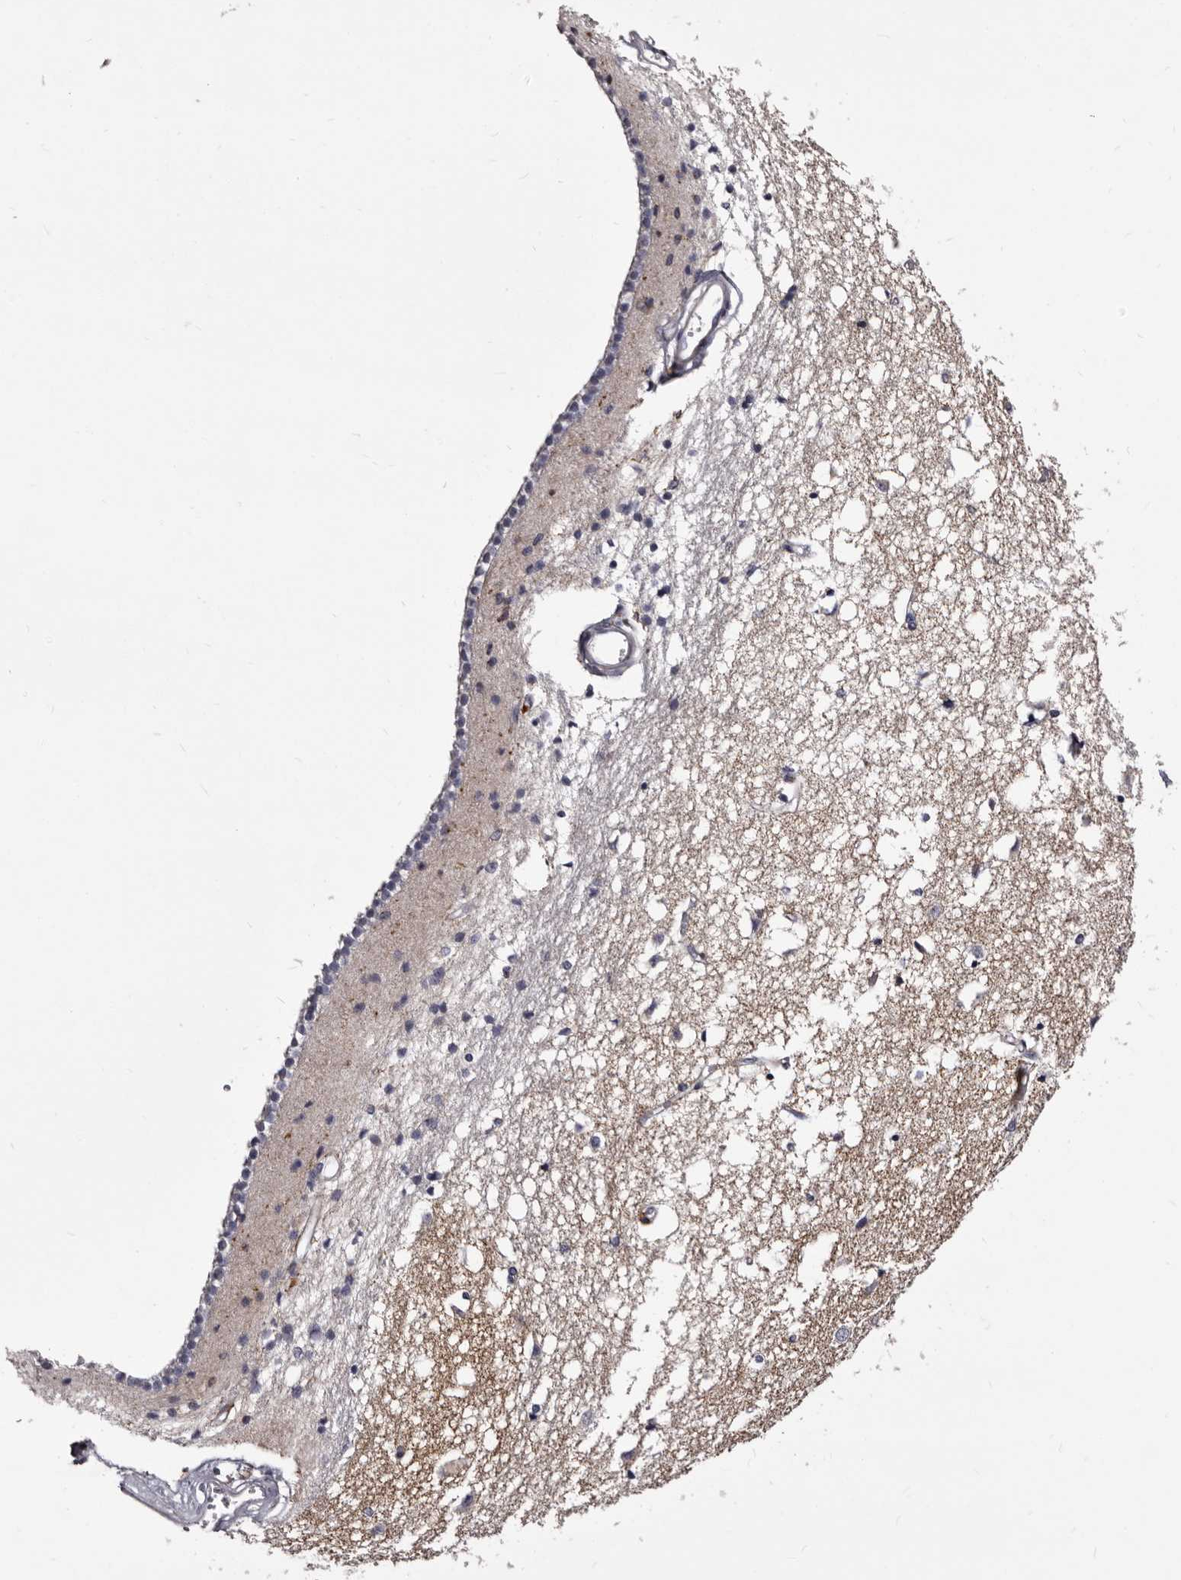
{"staining": {"intensity": "negative", "quantity": "none", "location": "none"}, "tissue": "caudate", "cell_type": "Glial cells", "image_type": "normal", "snomed": [{"axis": "morphology", "description": "Normal tissue, NOS"}, {"axis": "topography", "description": "Lateral ventricle wall"}], "caption": "The image displays no staining of glial cells in benign caudate.", "gene": "AUNIP", "patient": {"sex": "male", "age": 45}}